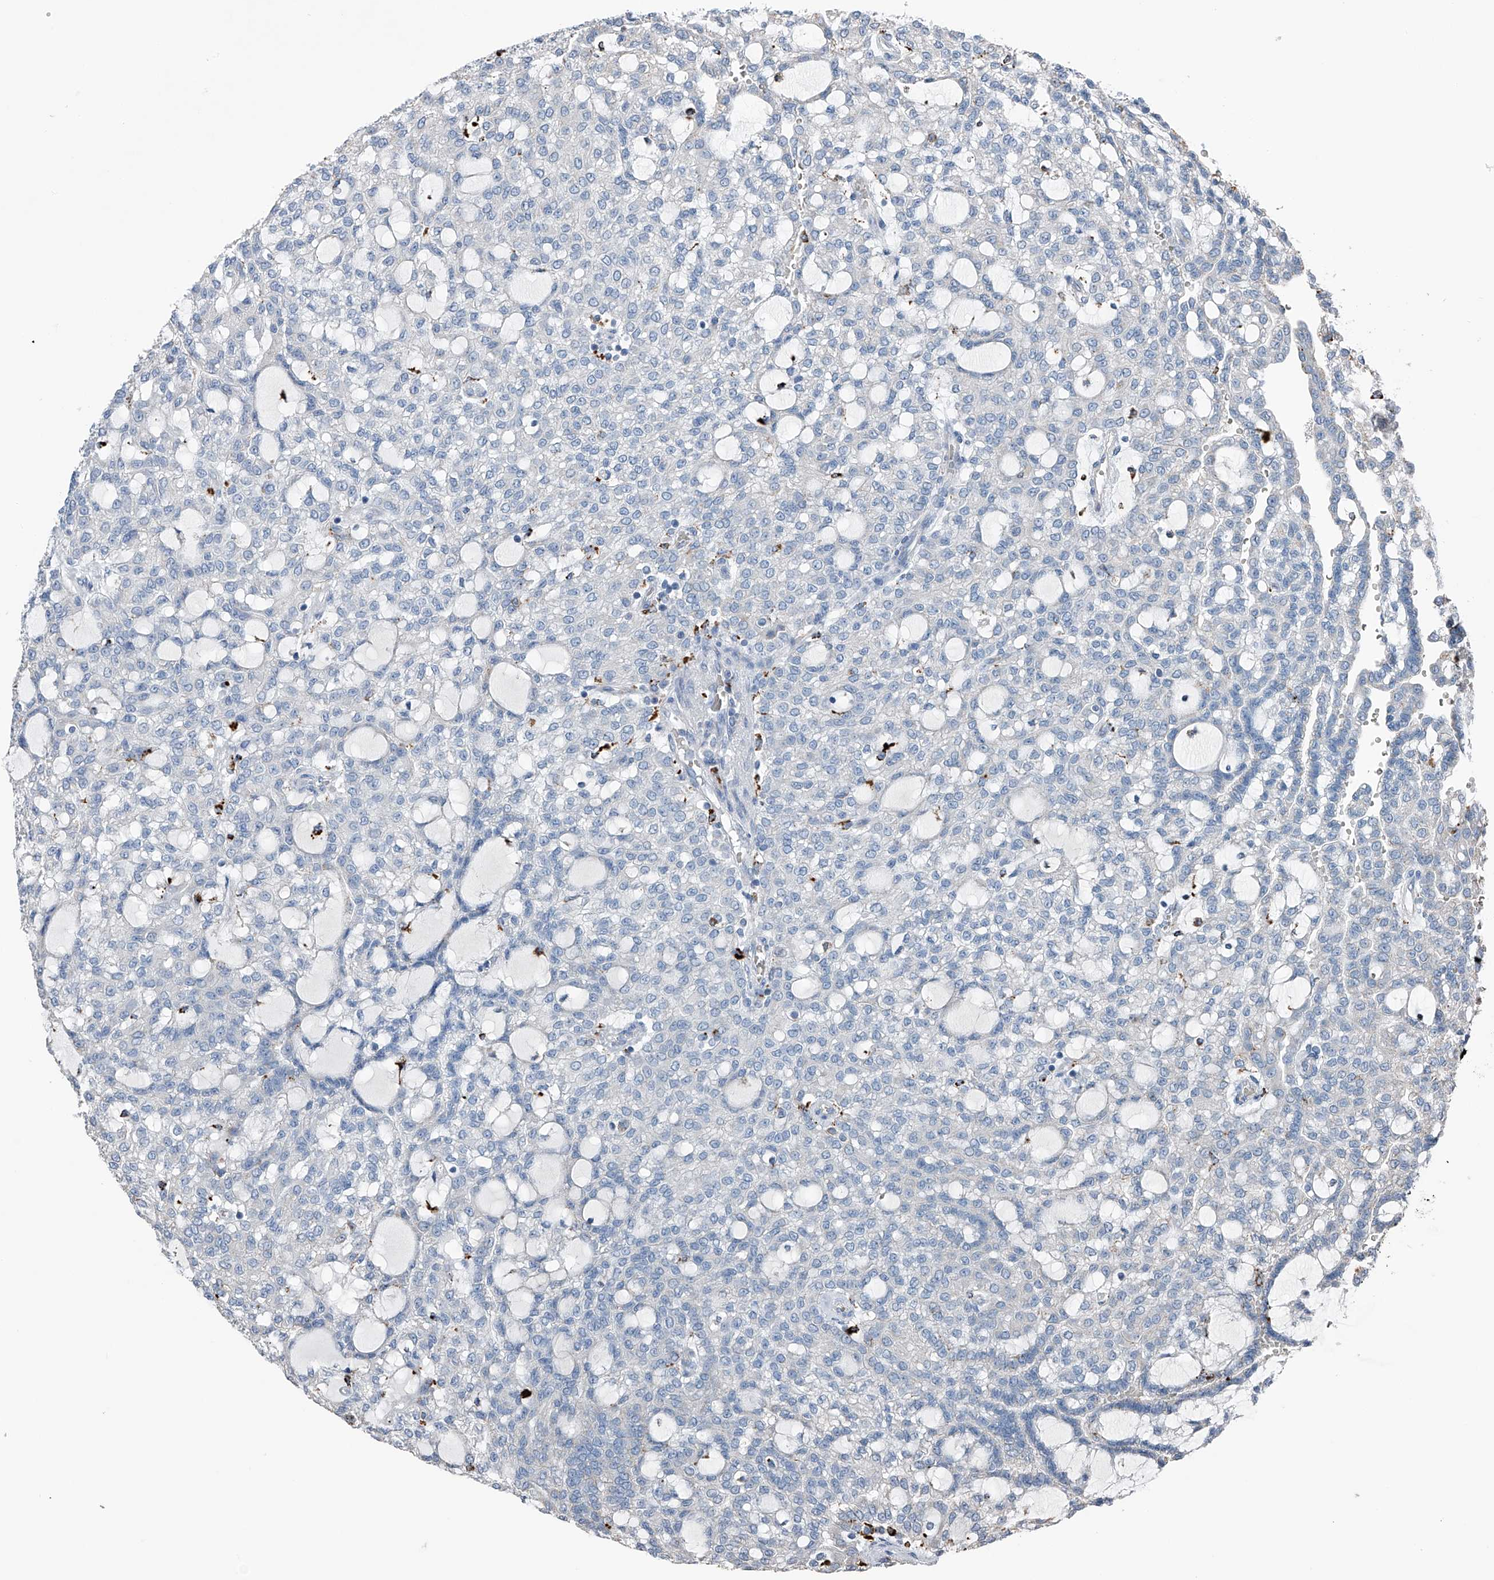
{"staining": {"intensity": "negative", "quantity": "none", "location": "none"}, "tissue": "renal cancer", "cell_type": "Tumor cells", "image_type": "cancer", "snomed": [{"axis": "morphology", "description": "Adenocarcinoma, NOS"}, {"axis": "topography", "description": "Kidney"}], "caption": "DAB (3,3'-diaminobenzidine) immunohistochemical staining of human renal adenocarcinoma shows no significant positivity in tumor cells.", "gene": "ZNF772", "patient": {"sex": "male", "age": 63}}